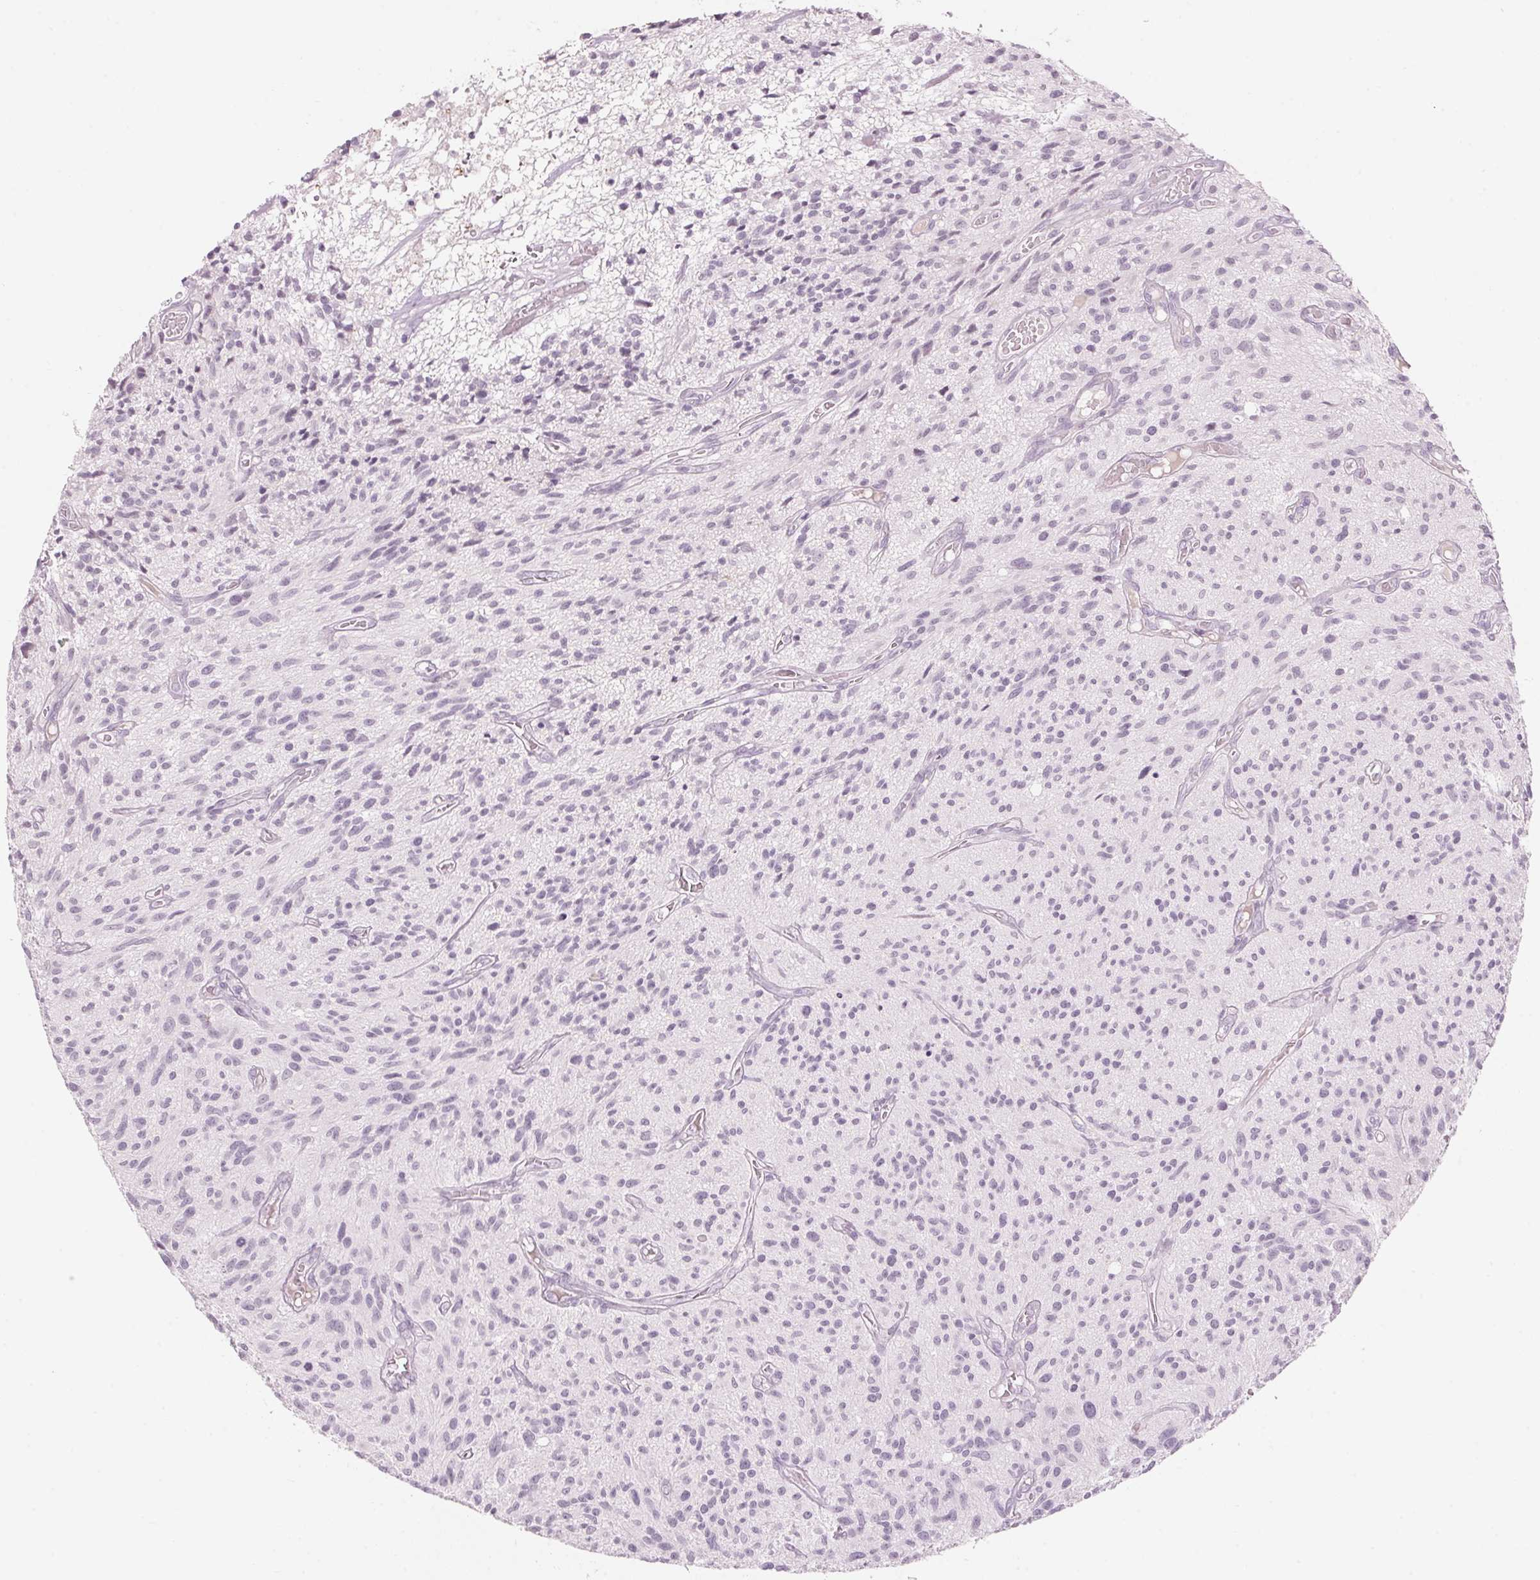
{"staining": {"intensity": "negative", "quantity": "none", "location": "none"}, "tissue": "glioma", "cell_type": "Tumor cells", "image_type": "cancer", "snomed": [{"axis": "morphology", "description": "Glioma, malignant, High grade"}, {"axis": "topography", "description": "Brain"}], "caption": "Immunohistochemical staining of human malignant glioma (high-grade) reveals no significant expression in tumor cells.", "gene": "SCTR", "patient": {"sex": "male", "age": 75}}